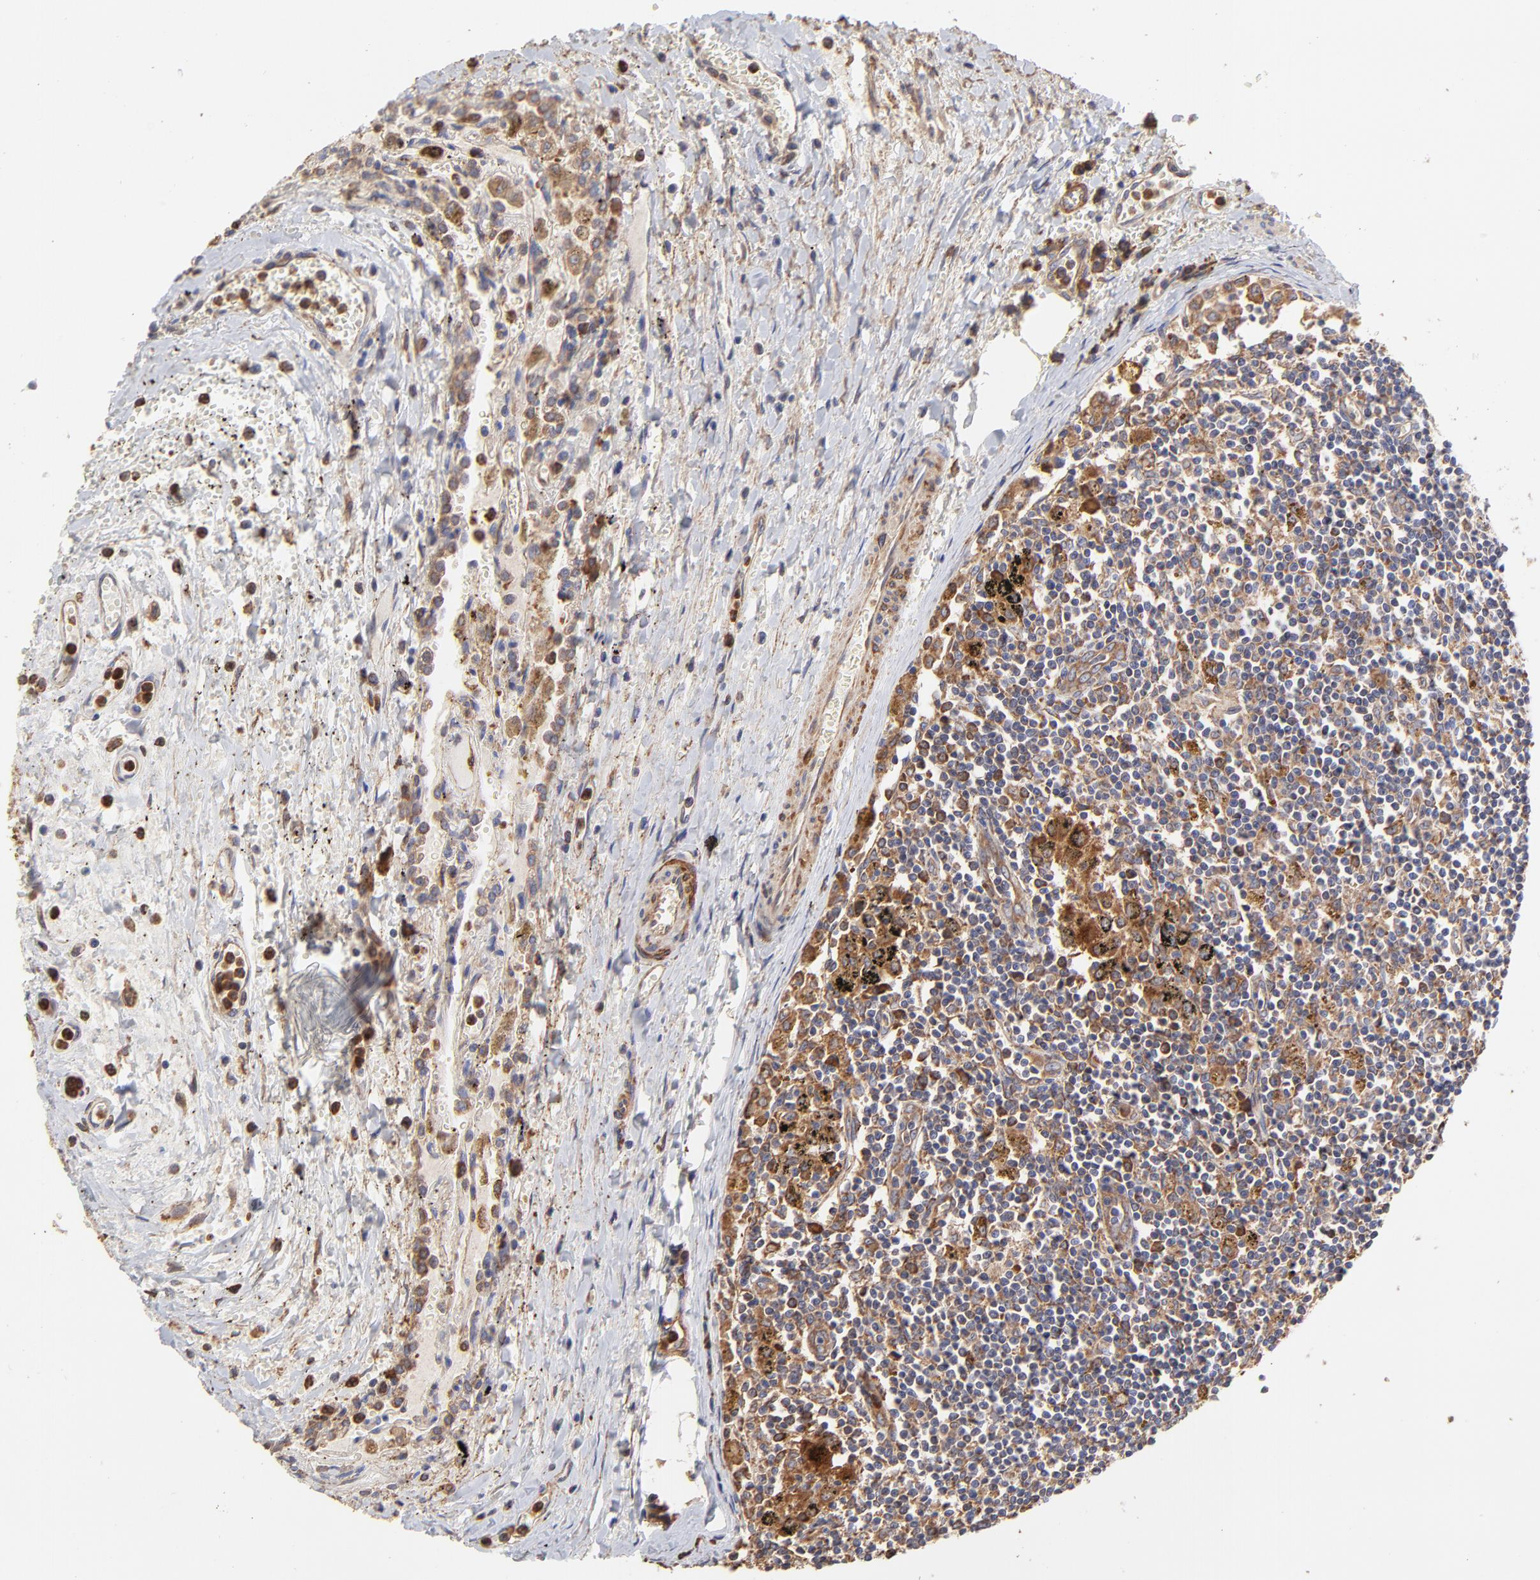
{"staining": {"intensity": "moderate", "quantity": ">75%", "location": "cytoplasmic/membranous"}, "tissue": "carcinoid", "cell_type": "Tumor cells", "image_type": "cancer", "snomed": [{"axis": "morphology", "description": "Carcinoid, malignant, NOS"}, {"axis": "topography", "description": "Bronchus"}], "caption": "High-magnification brightfield microscopy of carcinoid stained with DAB (brown) and counterstained with hematoxylin (blue). tumor cells exhibit moderate cytoplasmic/membranous expression is identified in approximately>75% of cells.", "gene": "PFKM", "patient": {"sex": "male", "age": 55}}